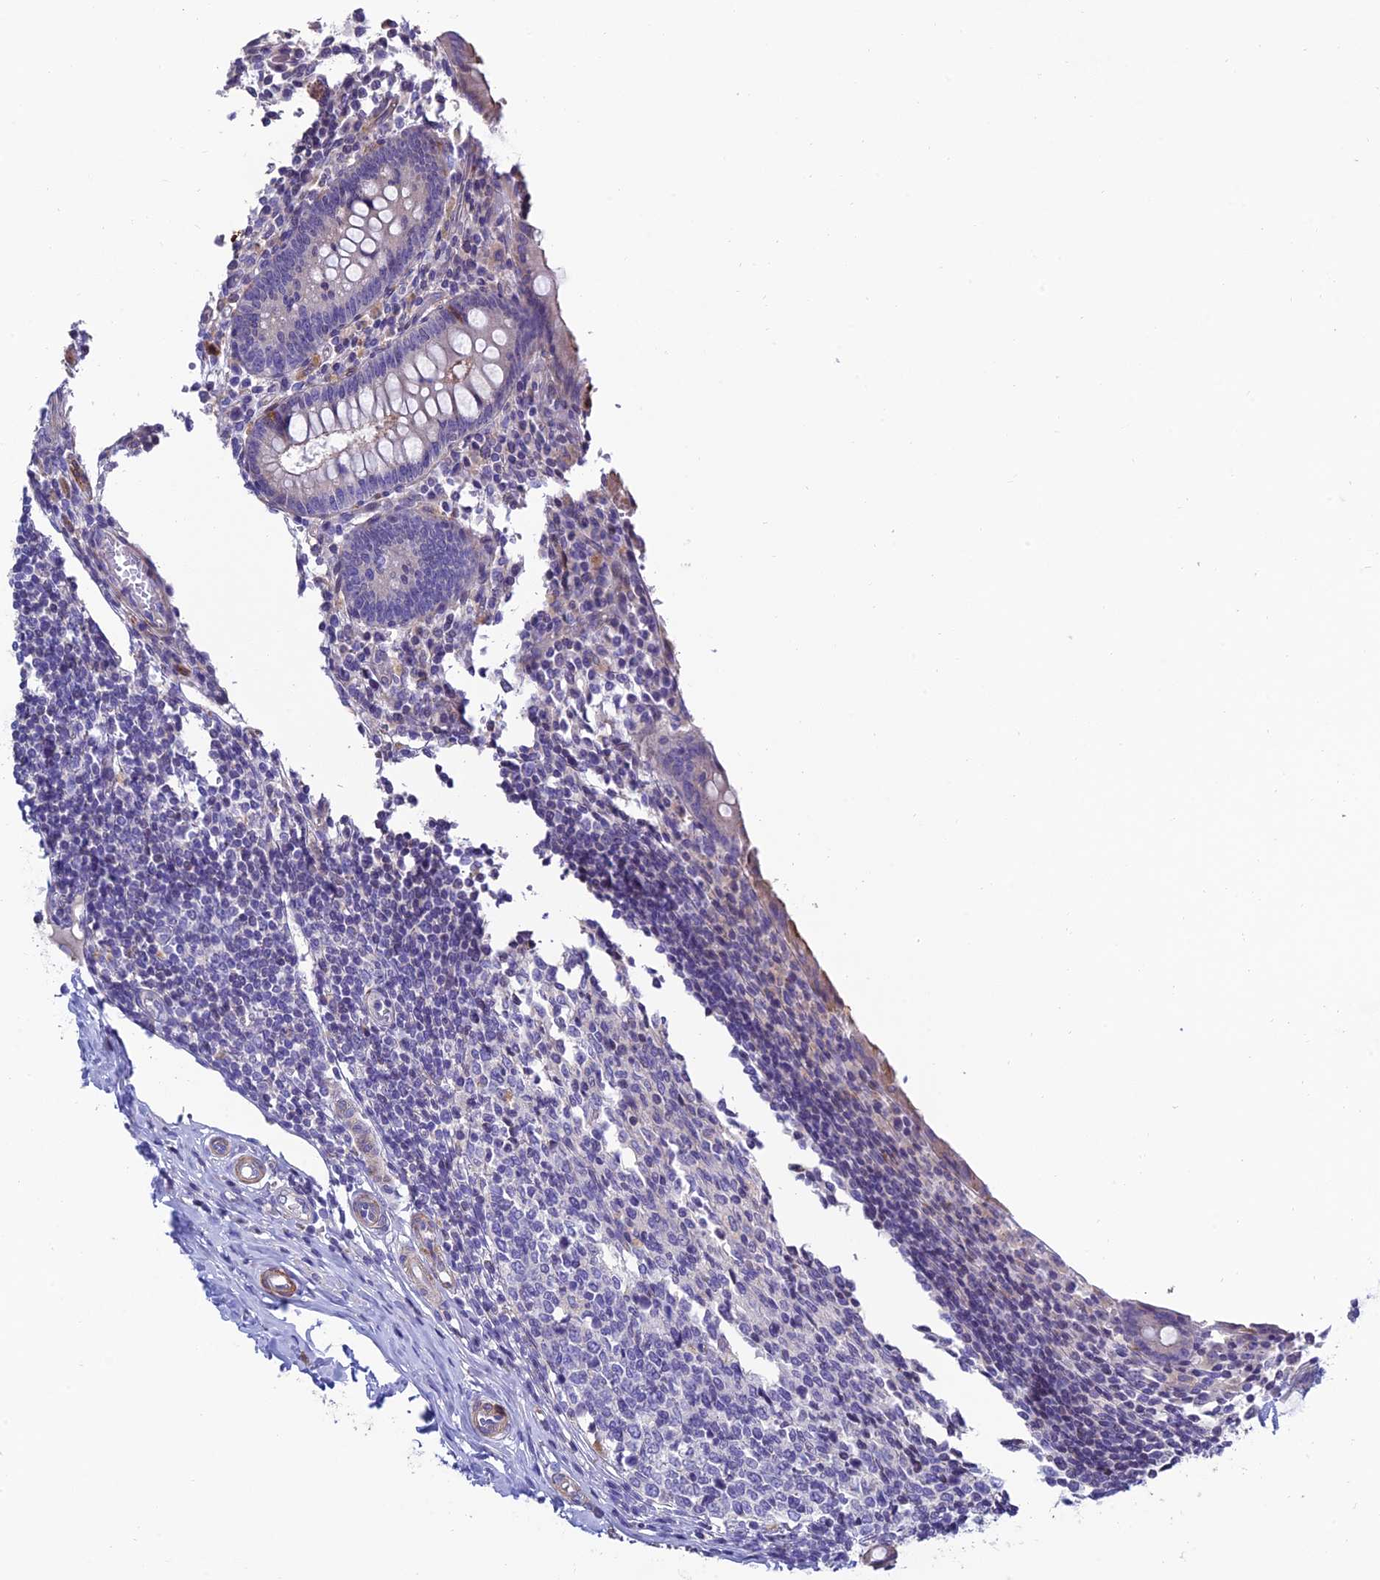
{"staining": {"intensity": "negative", "quantity": "none", "location": "none"}, "tissue": "appendix", "cell_type": "Glandular cells", "image_type": "normal", "snomed": [{"axis": "morphology", "description": "Normal tissue, NOS"}, {"axis": "topography", "description": "Appendix"}], "caption": "IHC of benign human appendix demonstrates no expression in glandular cells.", "gene": "FAM178B", "patient": {"sex": "female", "age": 17}}